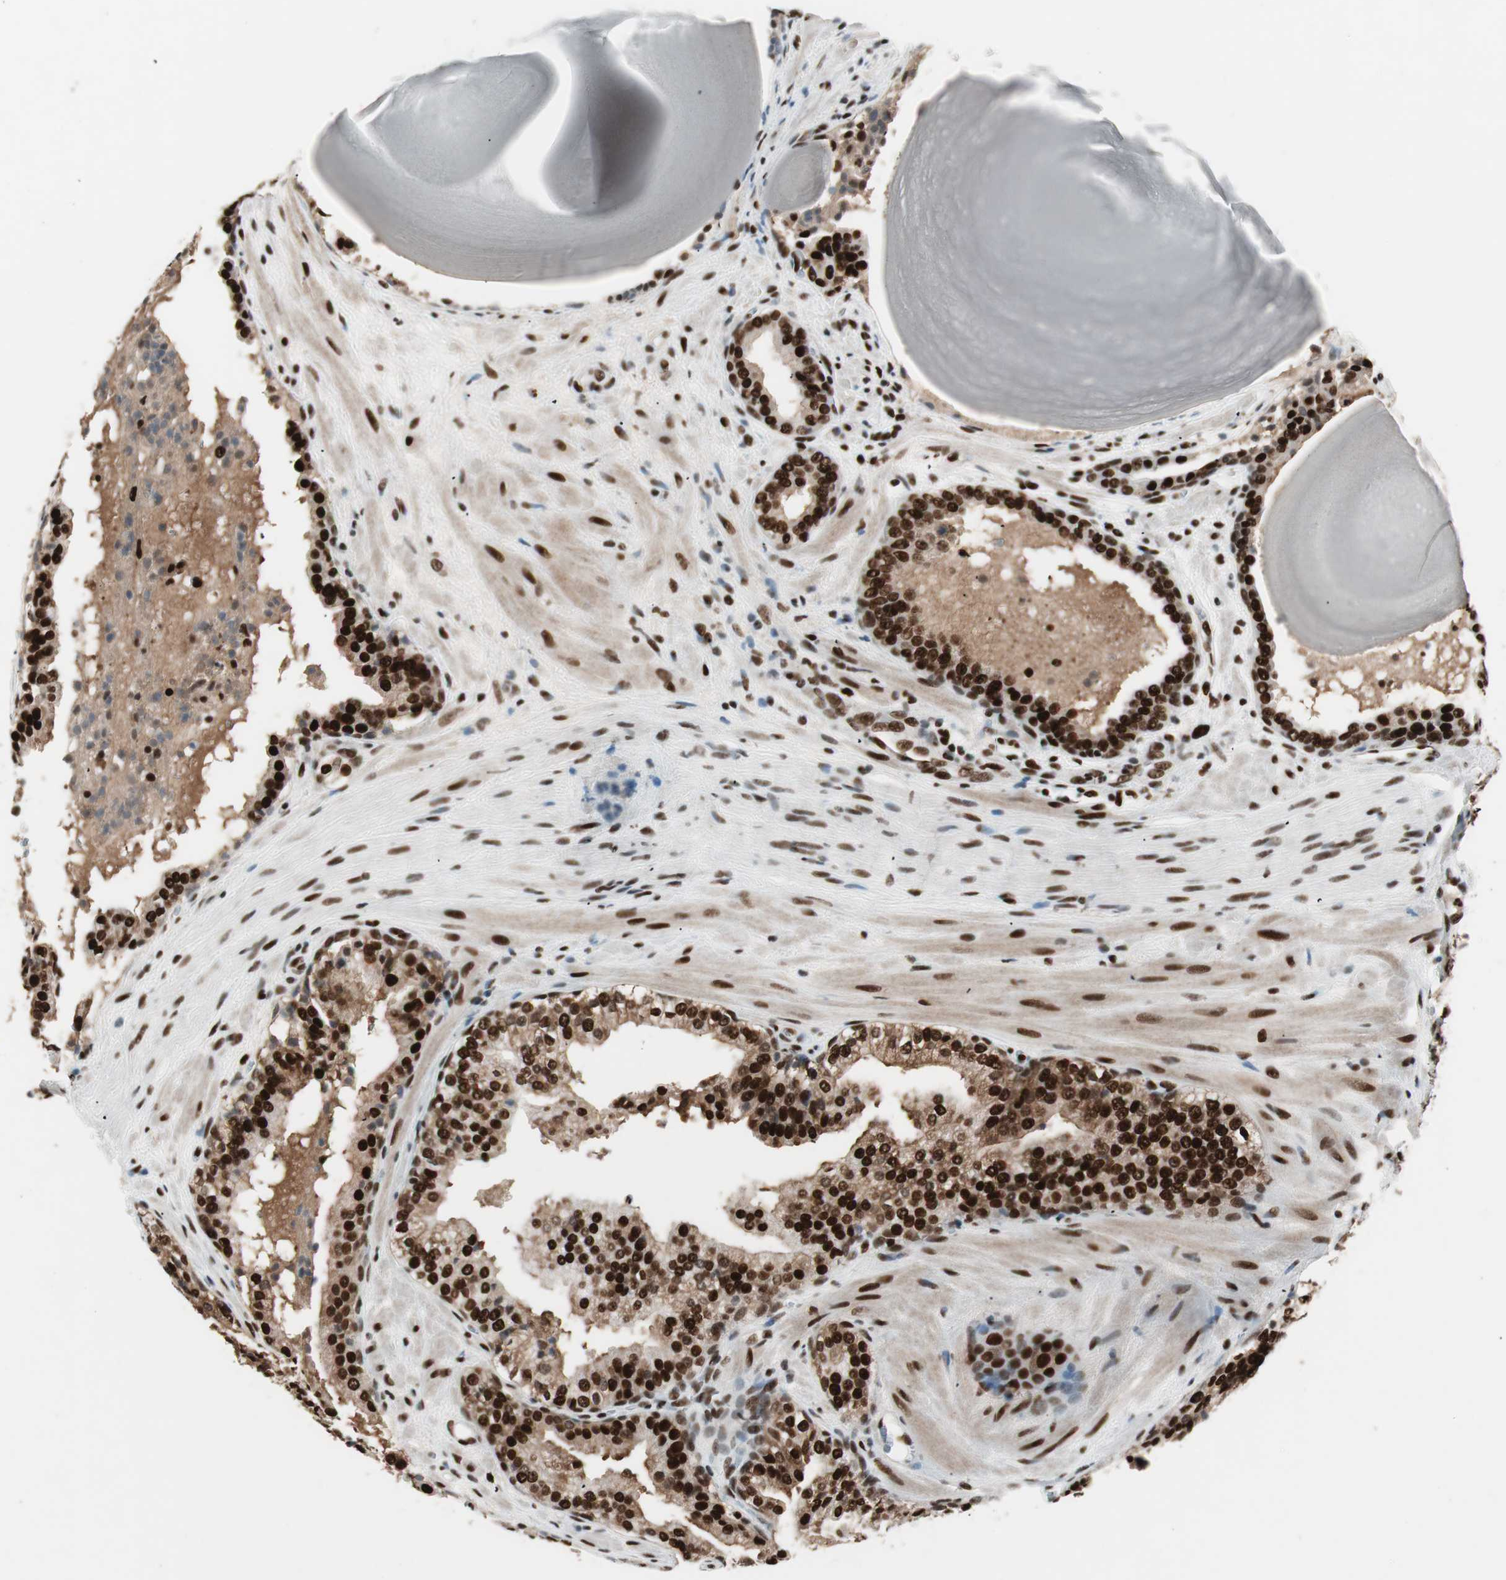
{"staining": {"intensity": "strong", "quantity": ">75%", "location": "cytoplasmic/membranous,nuclear"}, "tissue": "prostate cancer", "cell_type": "Tumor cells", "image_type": "cancer", "snomed": [{"axis": "morphology", "description": "Adenocarcinoma, High grade"}, {"axis": "topography", "description": "Prostate"}], "caption": "IHC (DAB) staining of human adenocarcinoma (high-grade) (prostate) demonstrates strong cytoplasmic/membranous and nuclear protein expression in about >75% of tumor cells. (DAB (3,3'-diaminobenzidine) IHC with brightfield microscopy, high magnification).", "gene": "PSME3", "patient": {"sex": "male", "age": 68}}